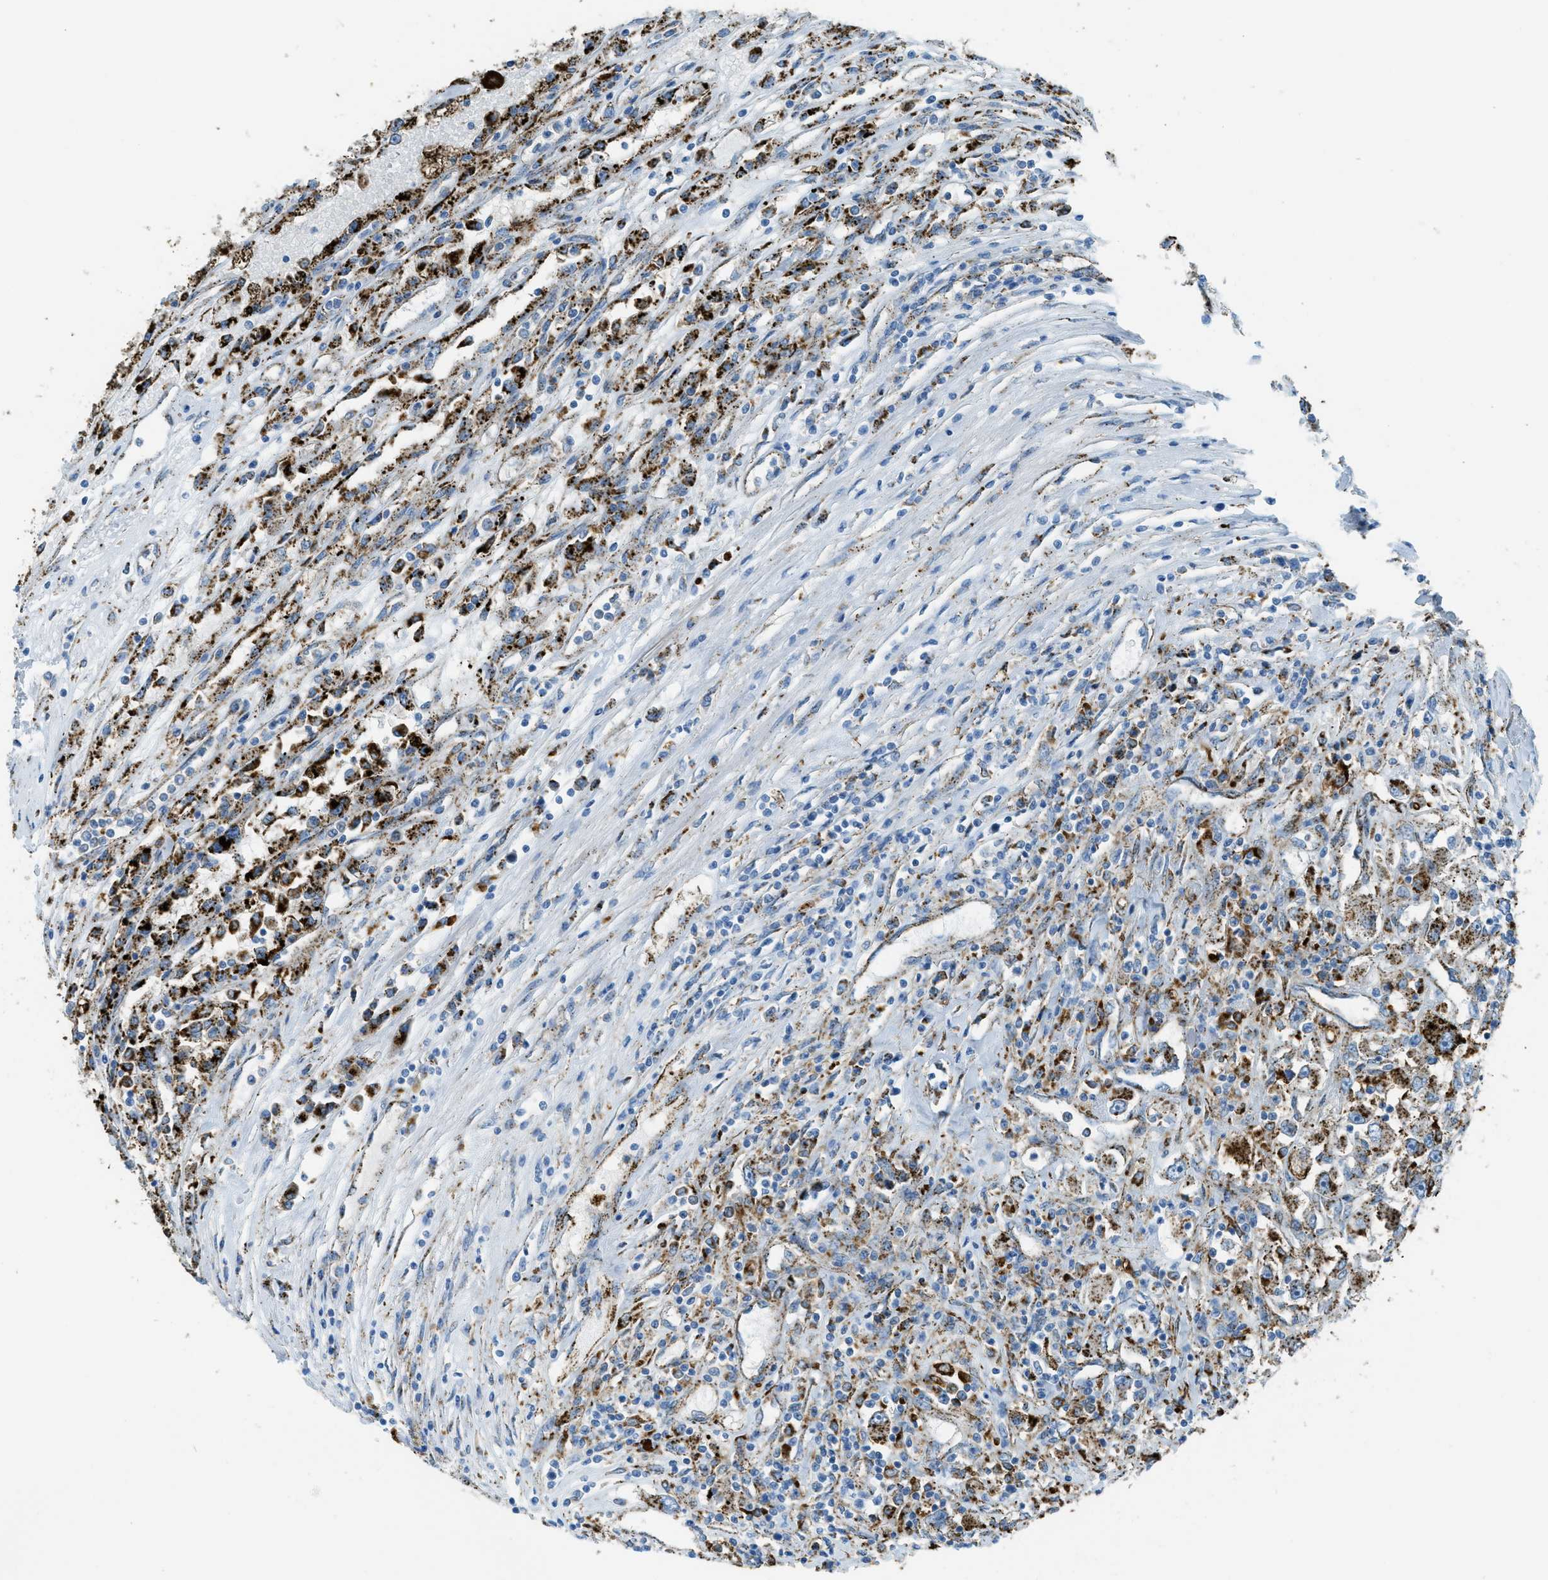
{"staining": {"intensity": "strong", "quantity": ">75%", "location": "cytoplasmic/membranous"}, "tissue": "renal cancer", "cell_type": "Tumor cells", "image_type": "cancer", "snomed": [{"axis": "morphology", "description": "Adenocarcinoma, NOS"}, {"axis": "topography", "description": "Kidney"}], "caption": "Immunohistochemical staining of human adenocarcinoma (renal) displays strong cytoplasmic/membranous protein expression in approximately >75% of tumor cells. The protein is shown in brown color, while the nuclei are stained blue.", "gene": "SCARB2", "patient": {"sex": "female", "age": 52}}